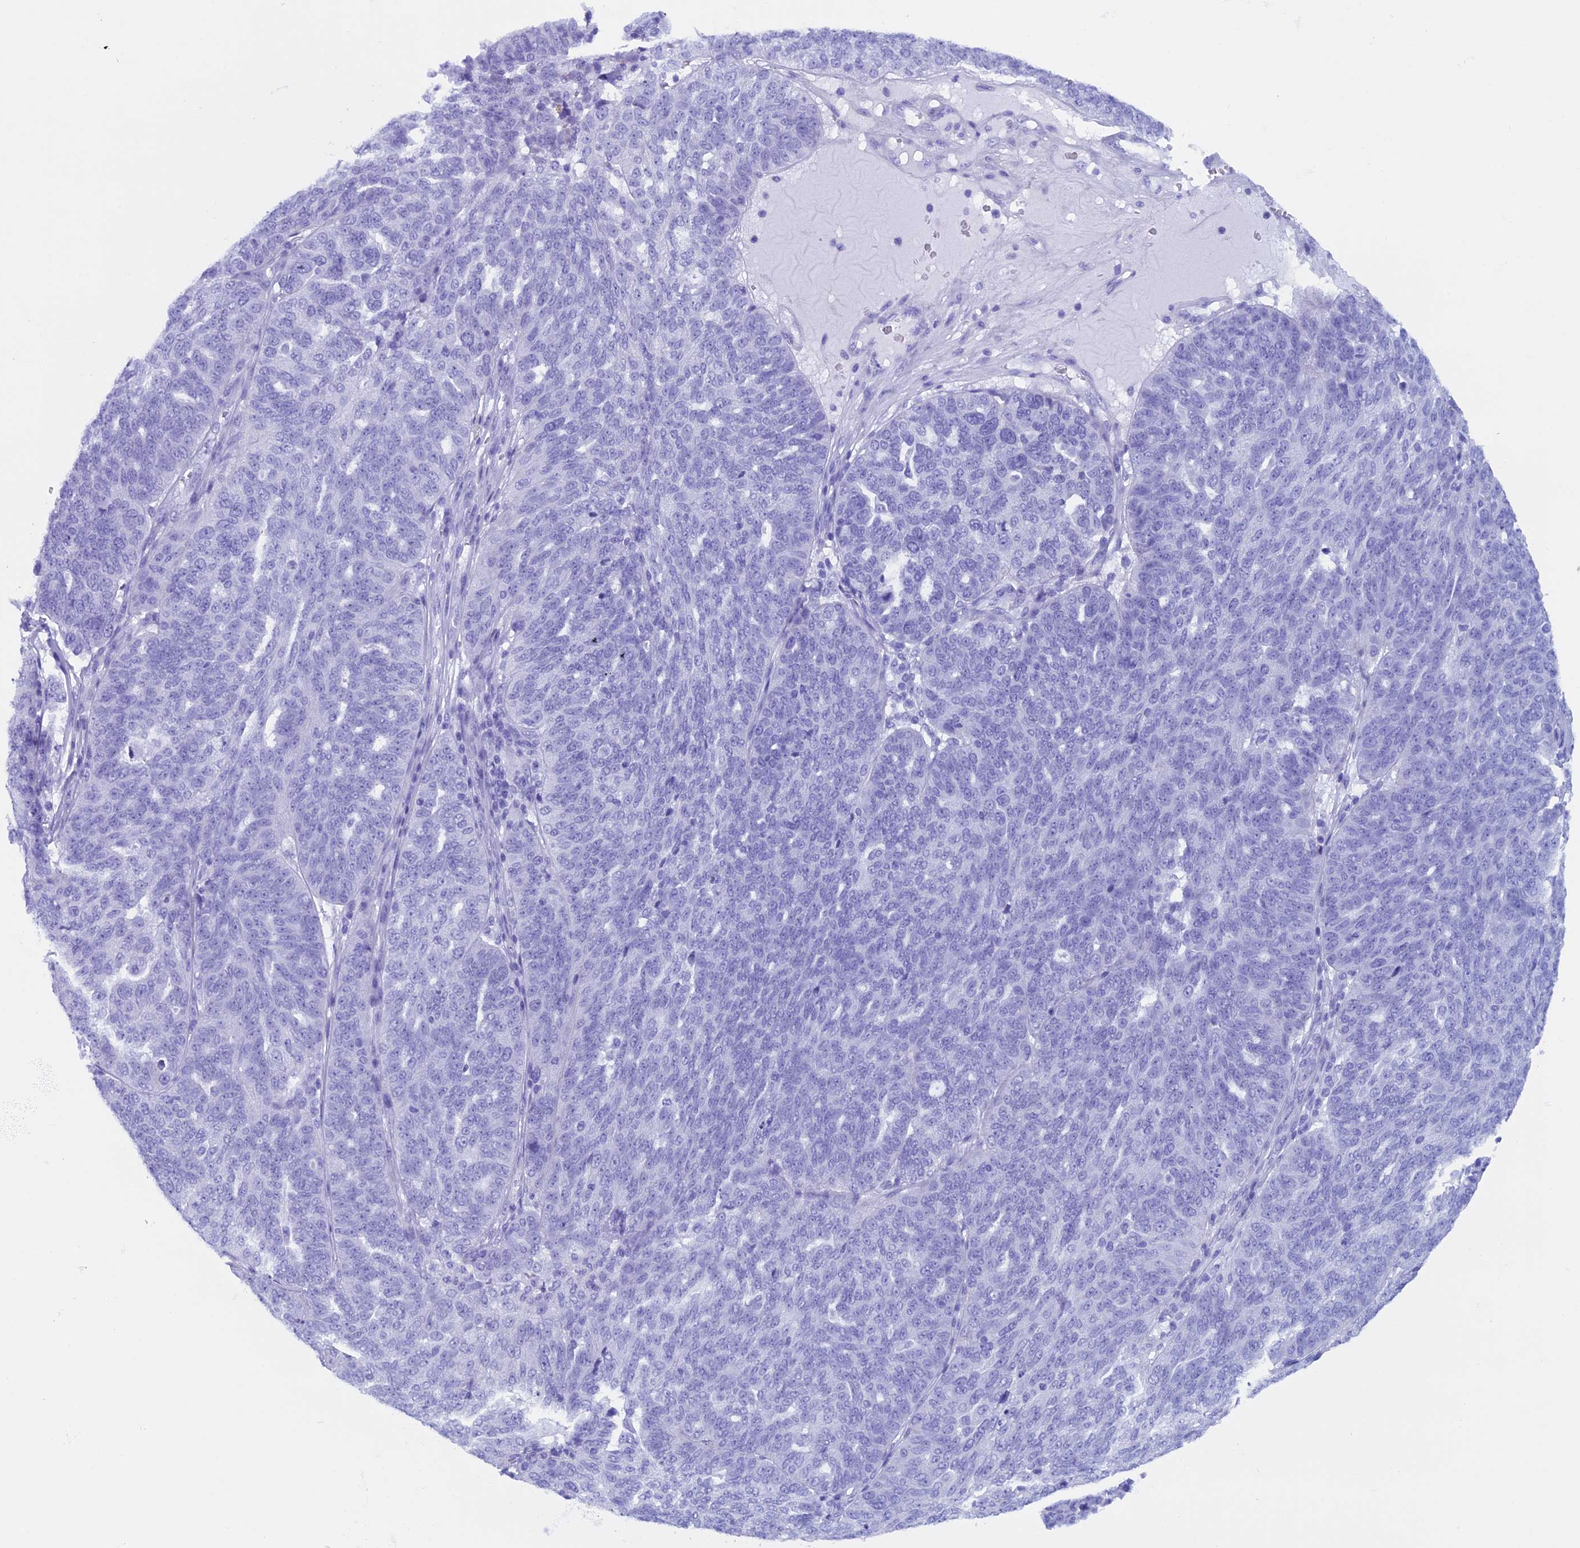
{"staining": {"intensity": "negative", "quantity": "none", "location": "none"}, "tissue": "ovarian cancer", "cell_type": "Tumor cells", "image_type": "cancer", "snomed": [{"axis": "morphology", "description": "Cystadenocarcinoma, serous, NOS"}, {"axis": "topography", "description": "Ovary"}], "caption": "Micrograph shows no significant protein expression in tumor cells of ovarian cancer (serous cystadenocarcinoma). (Stains: DAB IHC with hematoxylin counter stain, Microscopy: brightfield microscopy at high magnification).", "gene": "FAM169A", "patient": {"sex": "female", "age": 59}}